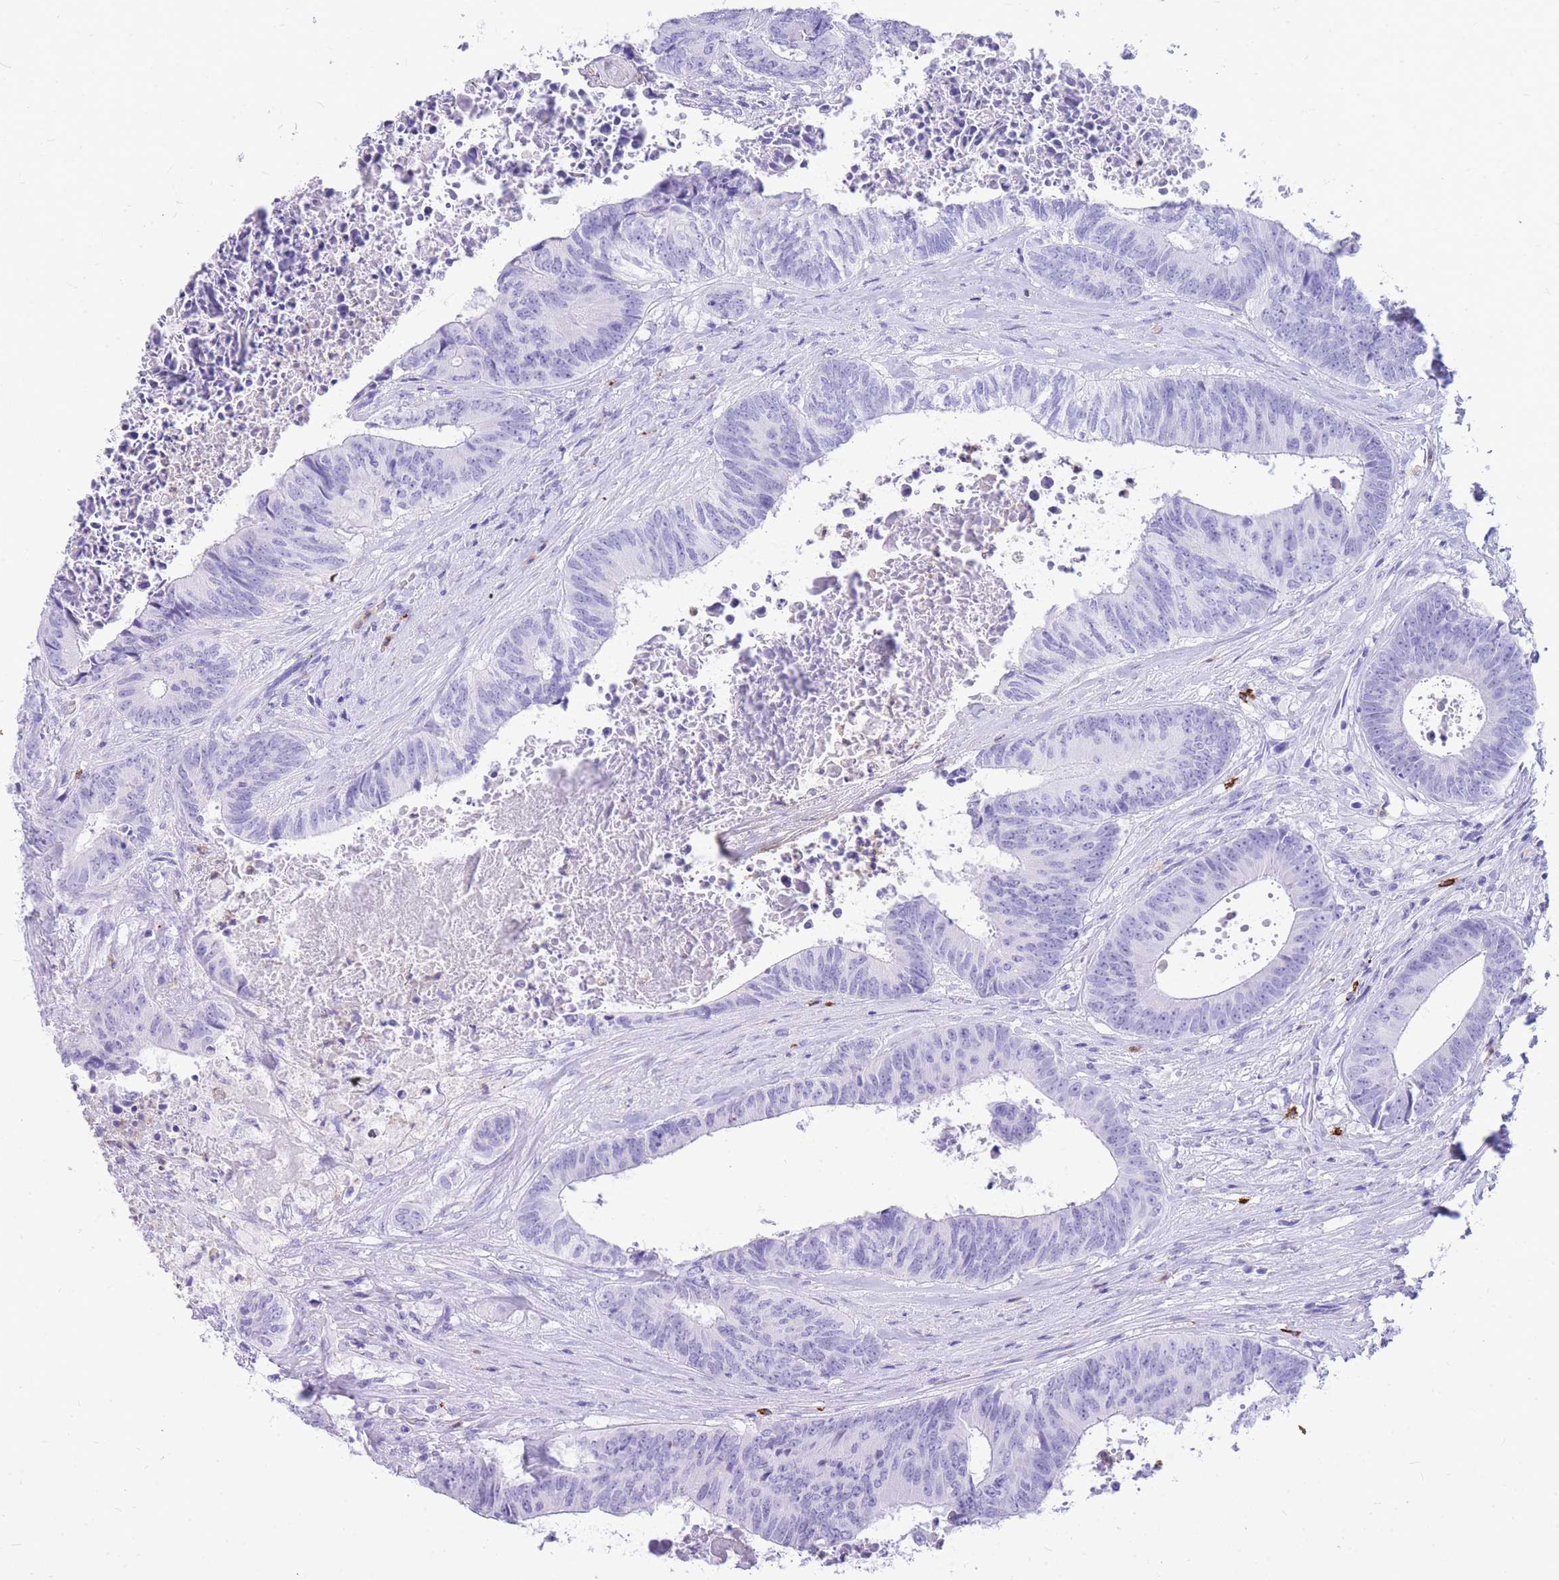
{"staining": {"intensity": "negative", "quantity": "none", "location": "none"}, "tissue": "colorectal cancer", "cell_type": "Tumor cells", "image_type": "cancer", "snomed": [{"axis": "morphology", "description": "Adenocarcinoma, NOS"}, {"axis": "topography", "description": "Rectum"}], "caption": "Protein analysis of colorectal cancer (adenocarcinoma) displays no significant expression in tumor cells.", "gene": "HERC1", "patient": {"sex": "male", "age": 72}}